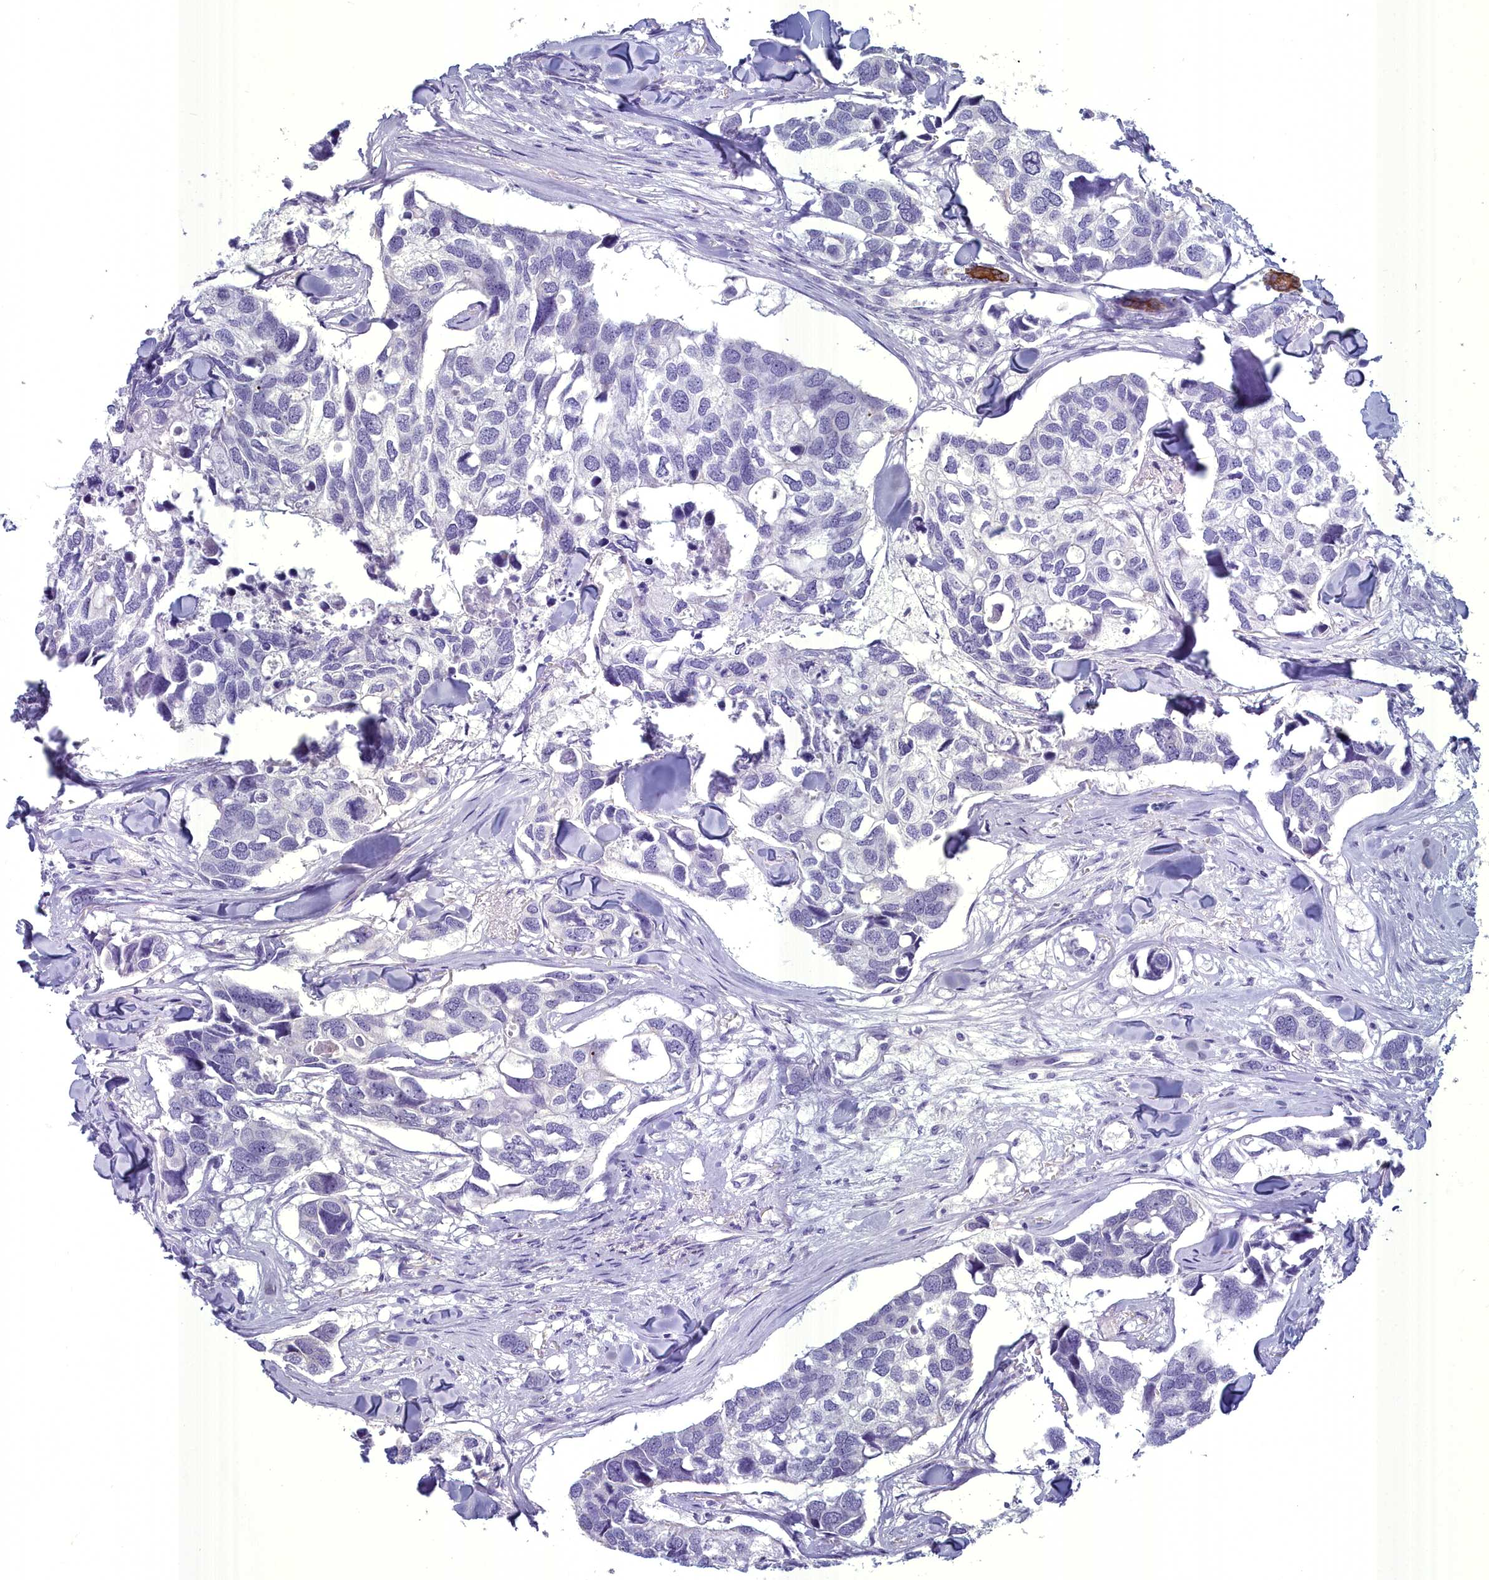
{"staining": {"intensity": "negative", "quantity": "none", "location": "none"}, "tissue": "breast cancer", "cell_type": "Tumor cells", "image_type": "cancer", "snomed": [{"axis": "morphology", "description": "Duct carcinoma"}, {"axis": "topography", "description": "Breast"}], "caption": "IHC of invasive ductal carcinoma (breast) exhibits no positivity in tumor cells.", "gene": "MAP6", "patient": {"sex": "female", "age": 83}}